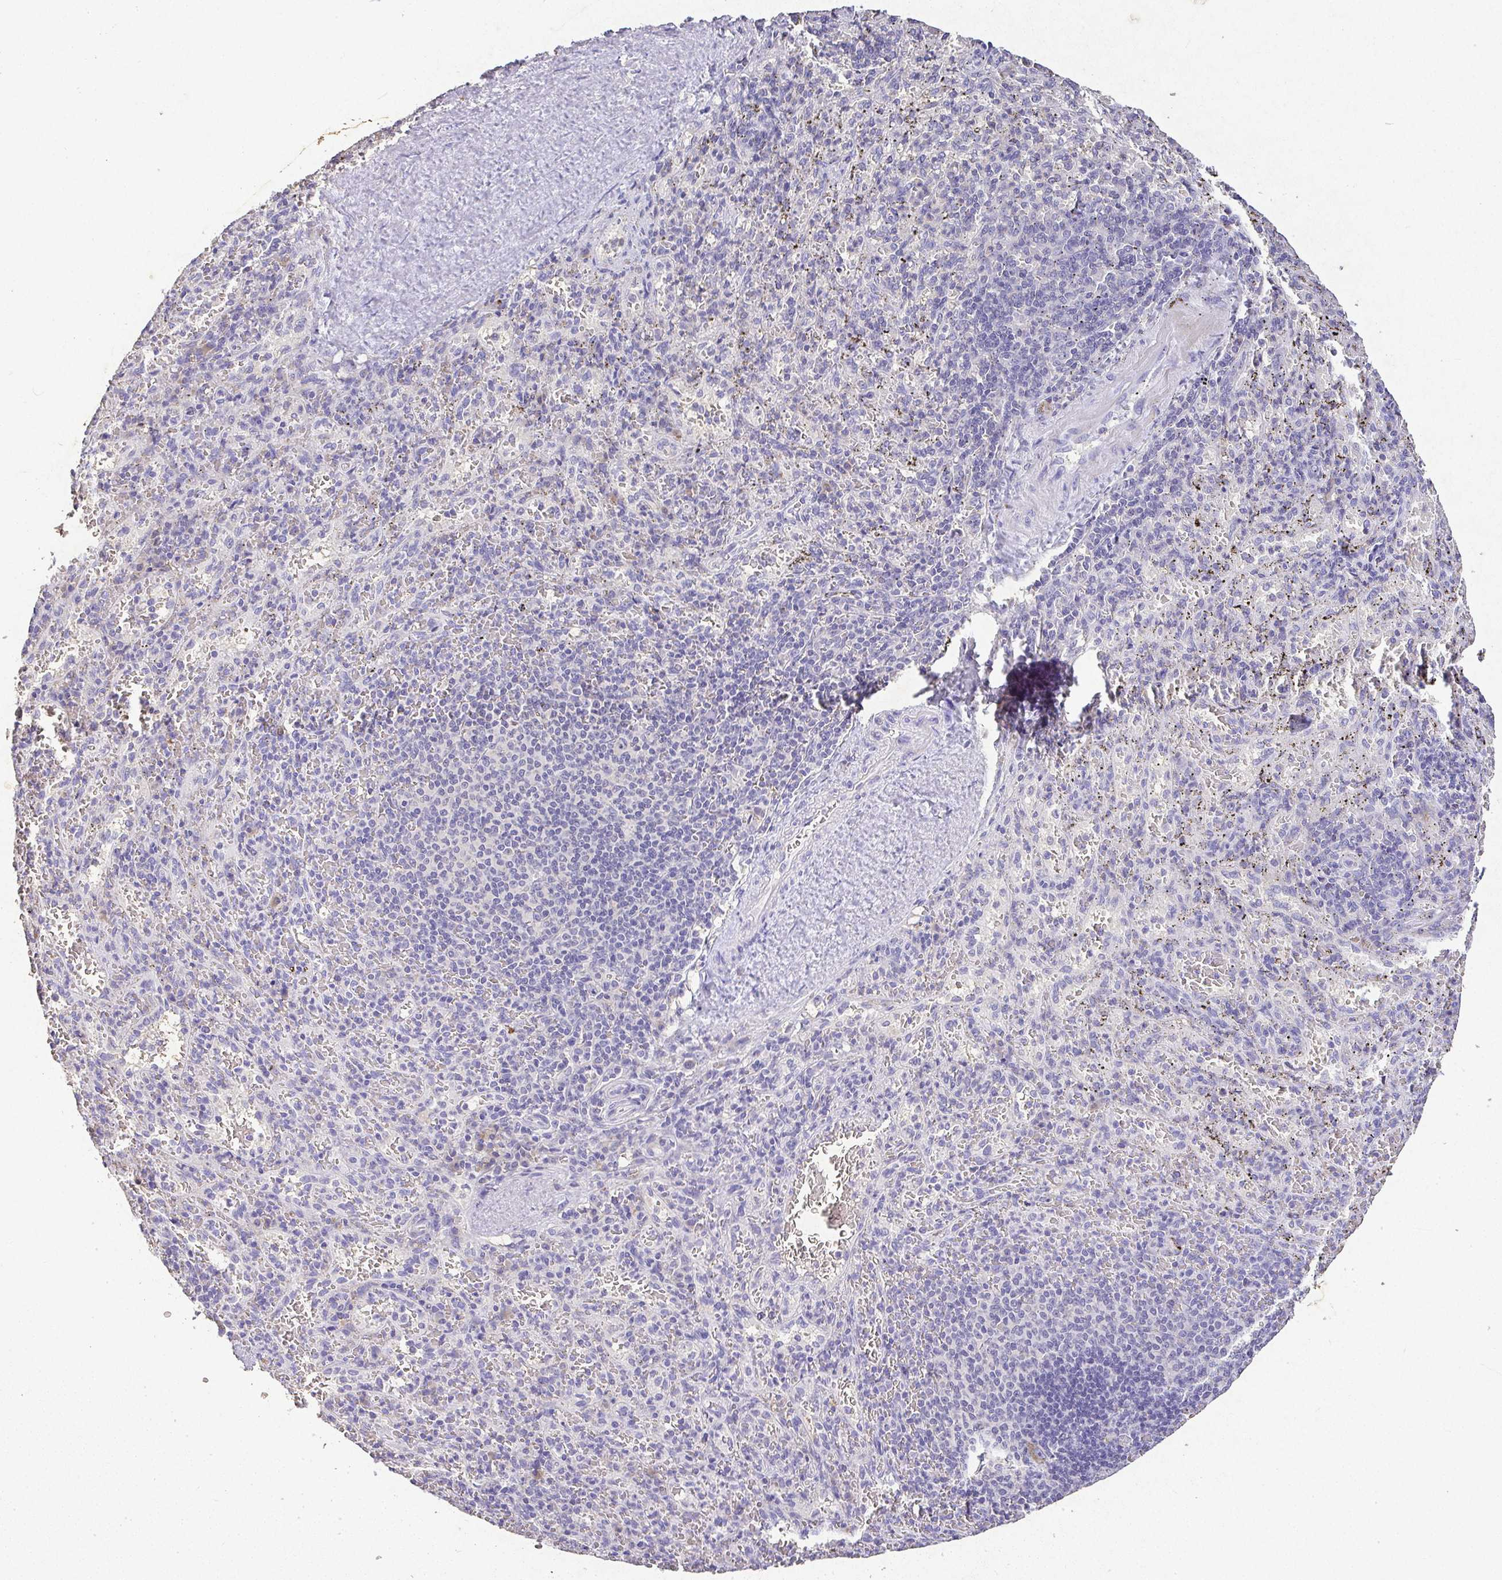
{"staining": {"intensity": "negative", "quantity": "none", "location": "none"}, "tissue": "spleen", "cell_type": "Cells in red pulp", "image_type": "normal", "snomed": [{"axis": "morphology", "description": "Normal tissue, NOS"}, {"axis": "topography", "description": "Spleen"}], "caption": "Immunohistochemical staining of normal spleen demonstrates no significant expression in cells in red pulp.", "gene": "RPS2", "patient": {"sex": "male", "age": 57}}